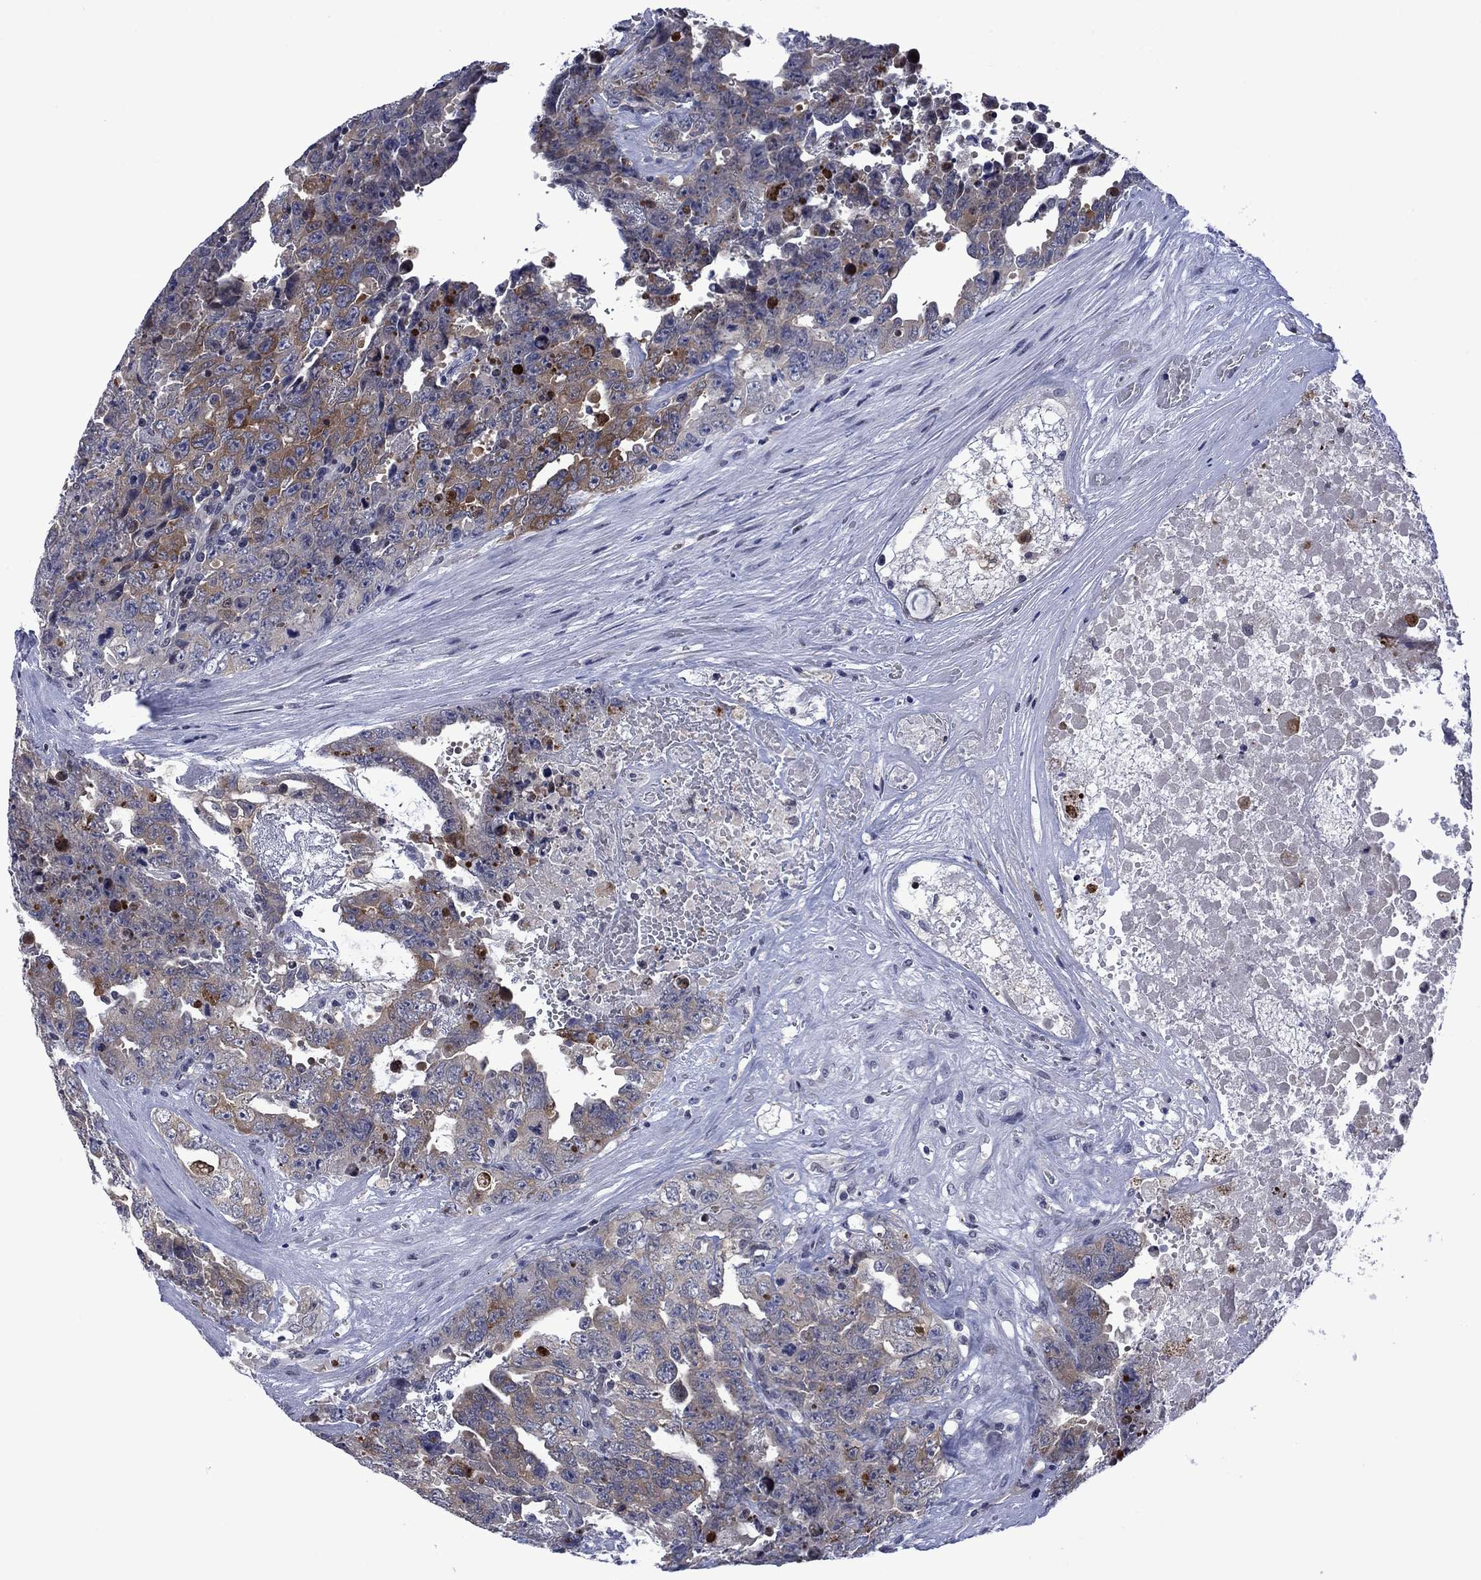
{"staining": {"intensity": "moderate", "quantity": "<25%", "location": "cytoplasmic/membranous"}, "tissue": "testis cancer", "cell_type": "Tumor cells", "image_type": "cancer", "snomed": [{"axis": "morphology", "description": "Carcinoma, Embryonal, NOS"}, {"axis": "topography", "description": "Testis"}], "caption": "Protein expression analysis of human testis embryonal carcinoma reveals moderate cytoplasmic/membranous positivity in approximately <25% of tumor cells.", "gene": "AGL", "patient": {"sex": "male", "age": 24}}